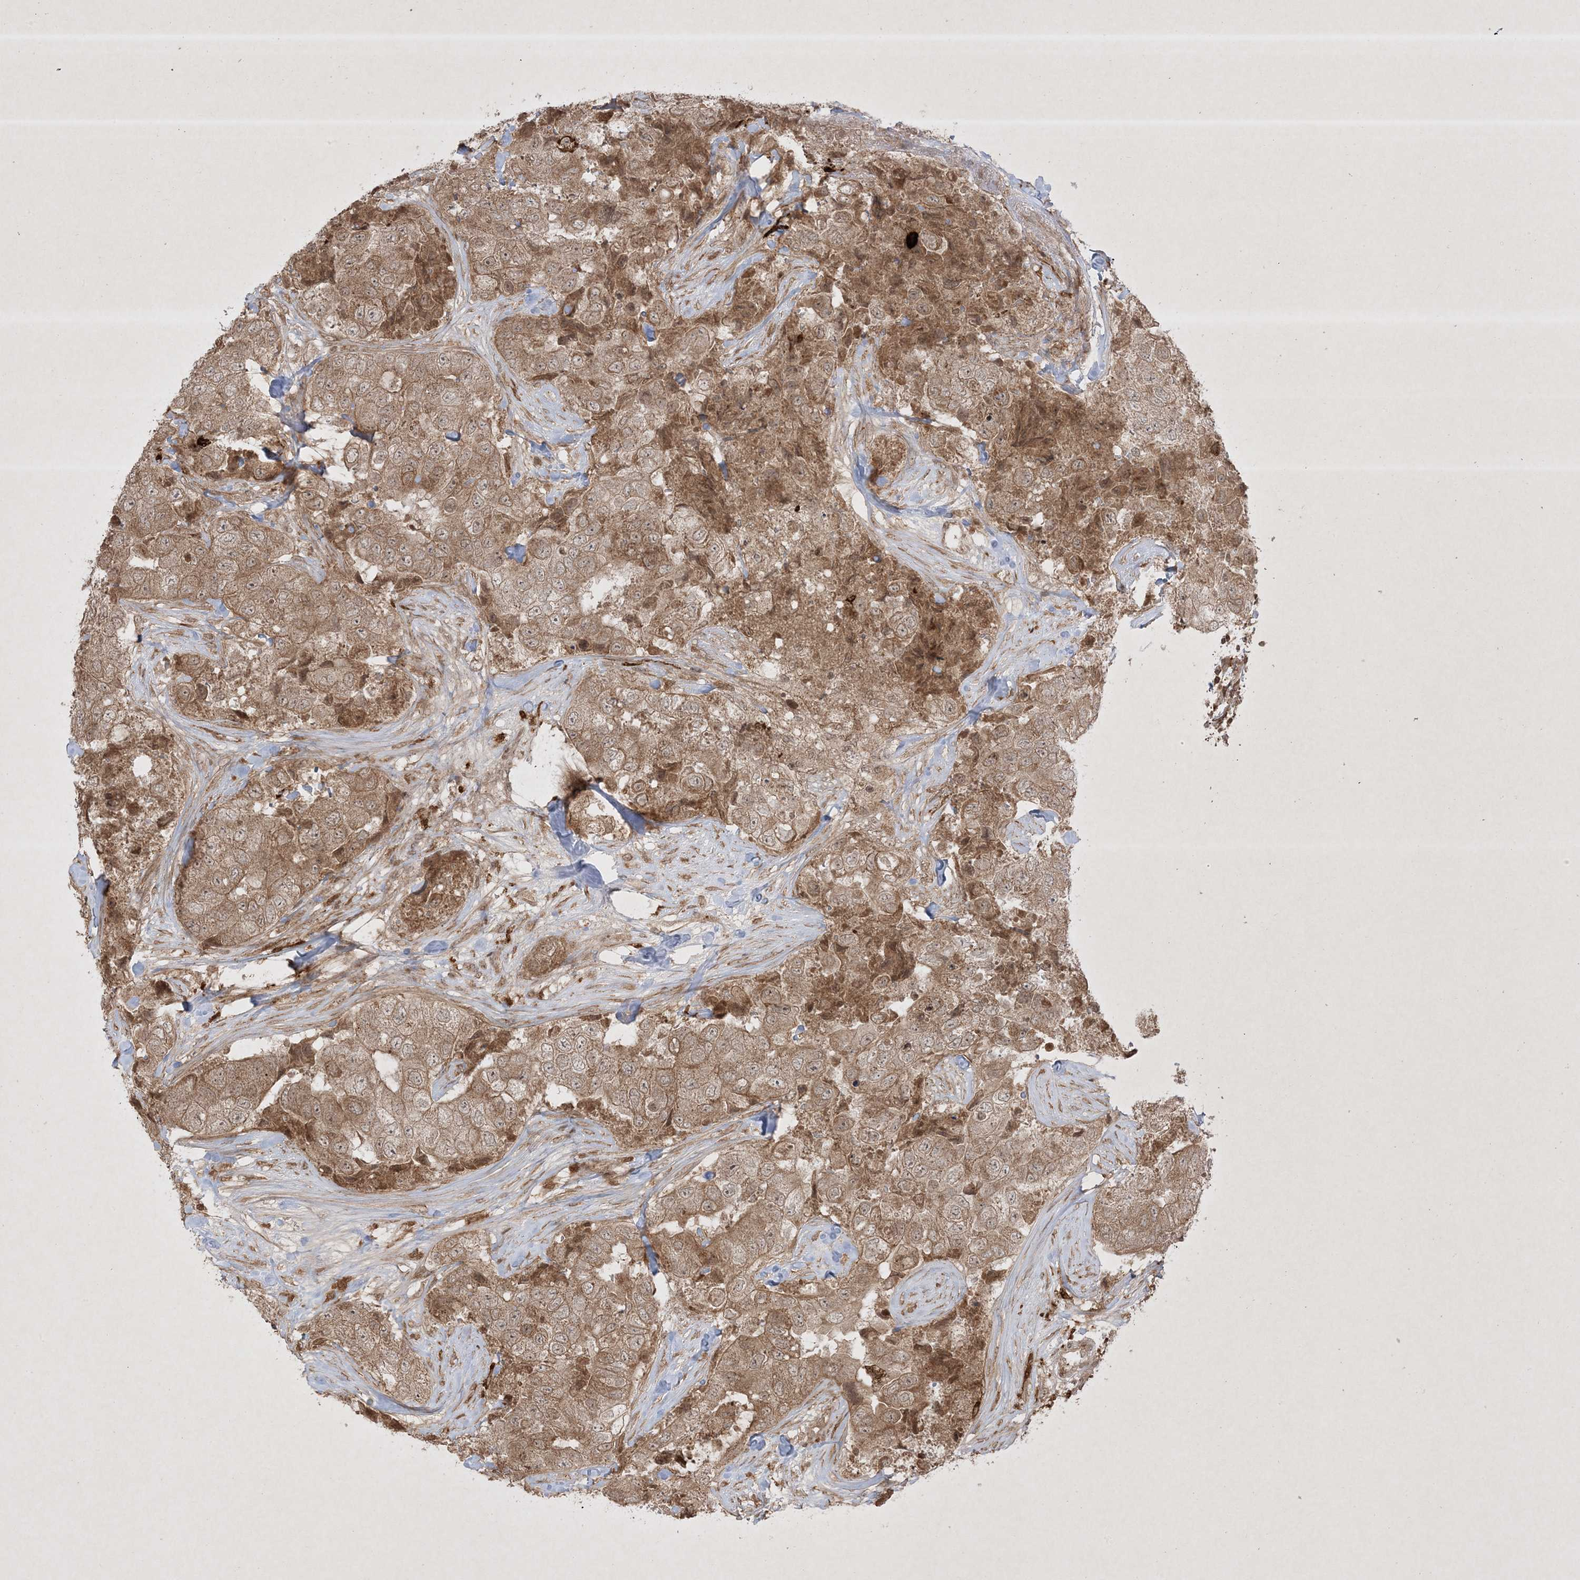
{"staining": {"intensity": "weak", "quantity": ">75%", "location": "cytoplasmic/membranous"}, "tissue": "breast cancer", "cell_type": "Tumor cells", "image_type": "cancer", "snomed": [{"axis": "morphology", "description": "Duct carcinoma"}, {"axis": "topography", "description": "Breast"}], "caption": "Immunohistochemical staining of human breast cancer shows weak cytoplasmic/membranous protein staining in approximately >75% of tumor cells.", "gene": "PTK6", "patient": {"sex": "female", "age": 62}}